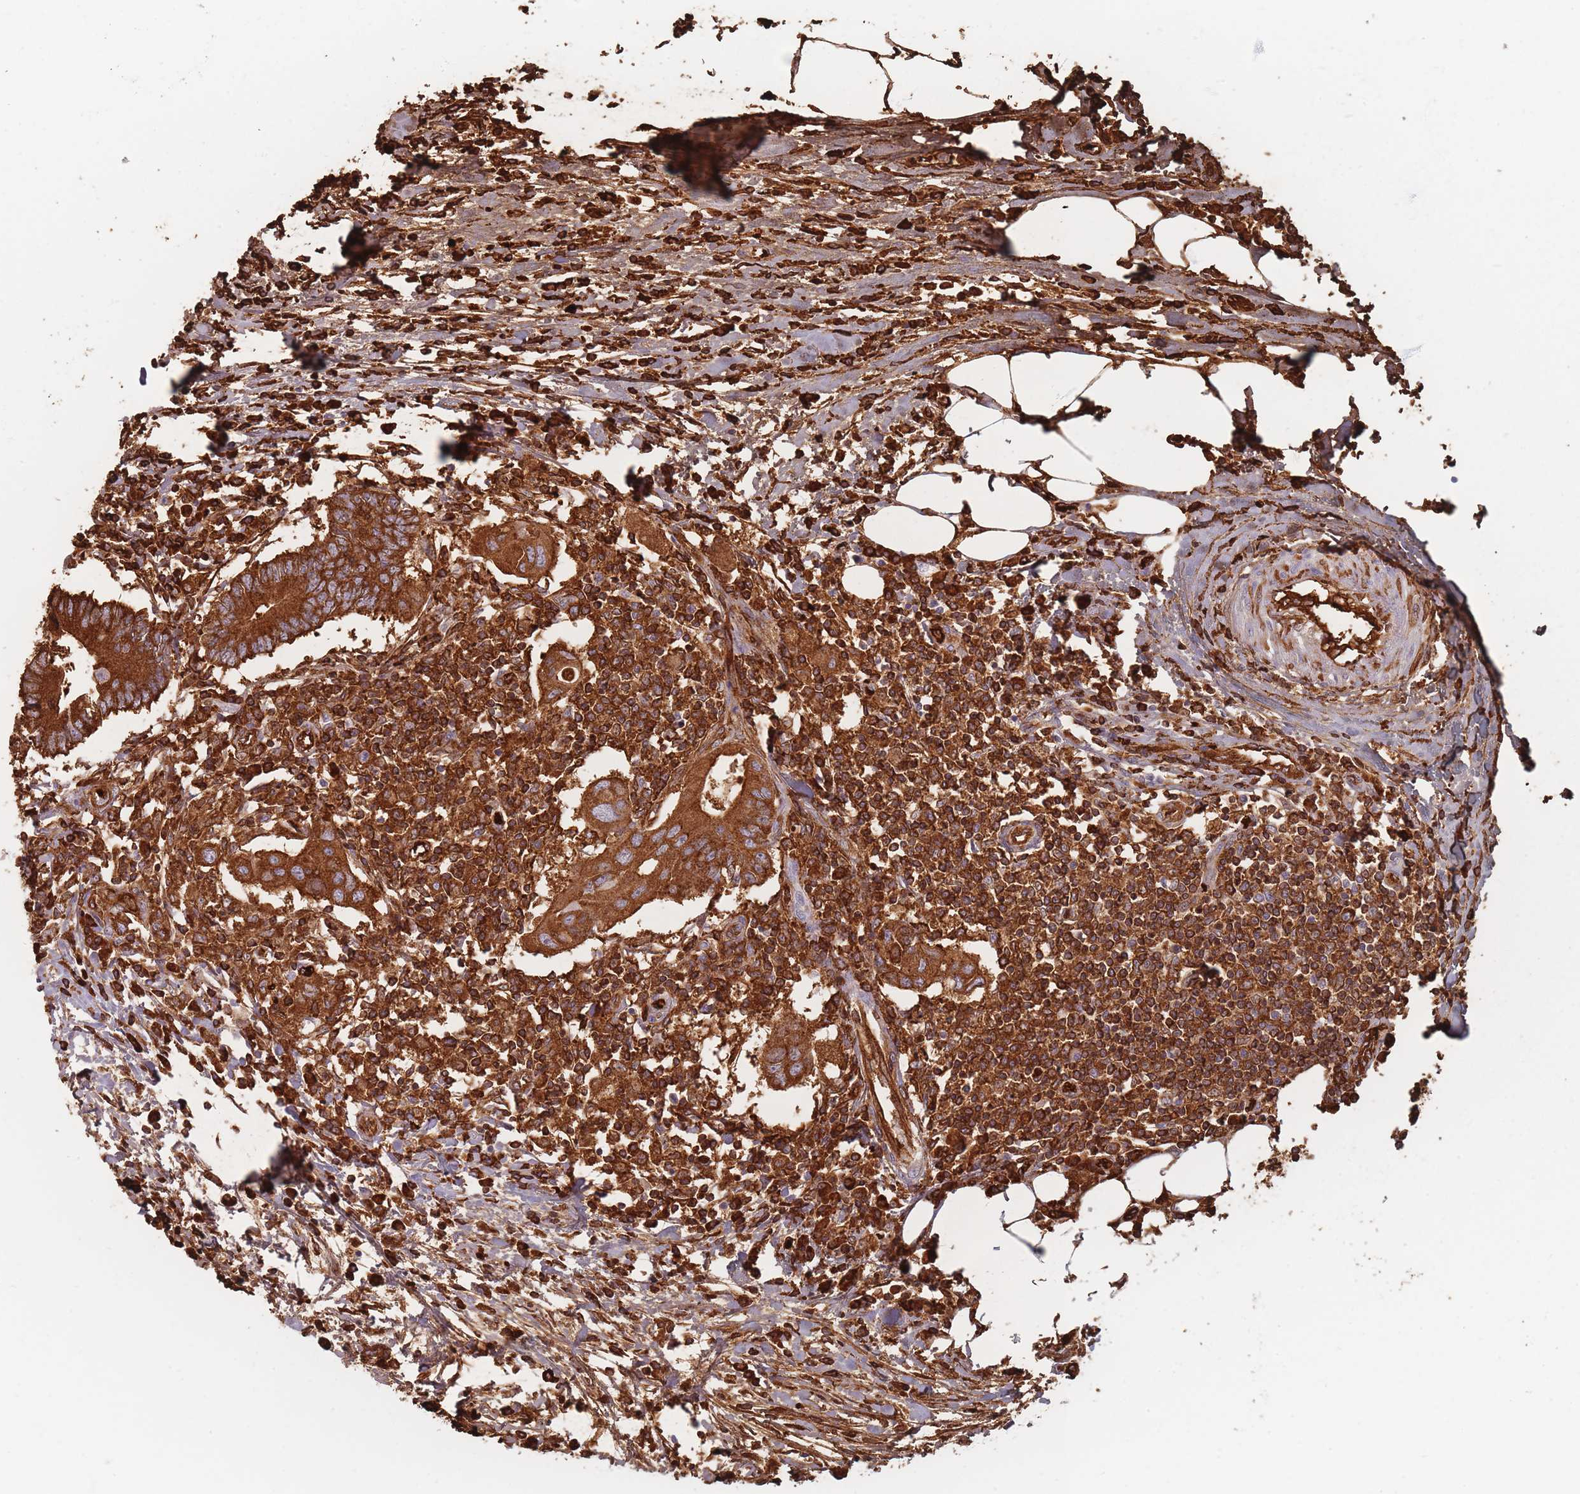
{"staining": {"intensity": "strong", "quantity": ">75%", "location": "cytoplasmic/membranous"}, "tissue": "colorectal cancer", "cell_type": "Tumor cells", "image_type": "cancer", "snomed": [{"axis": "morphology", "description": "Adenocarcinoma, NOS"}, {"axis": "topography", "description": "Colon"}], "caption": "High-magnification brightfield microscopy of adenocarcinoma (colorectal) stained with DAB (brown) and counterstained with hematoxylin (blue). tumor cells exhibit strong cytoplasmic/membranous staining is seen in approximately>75% of cells.", "gene": "SLC2A6", "patient": {"sex": "male", "age": 71}}